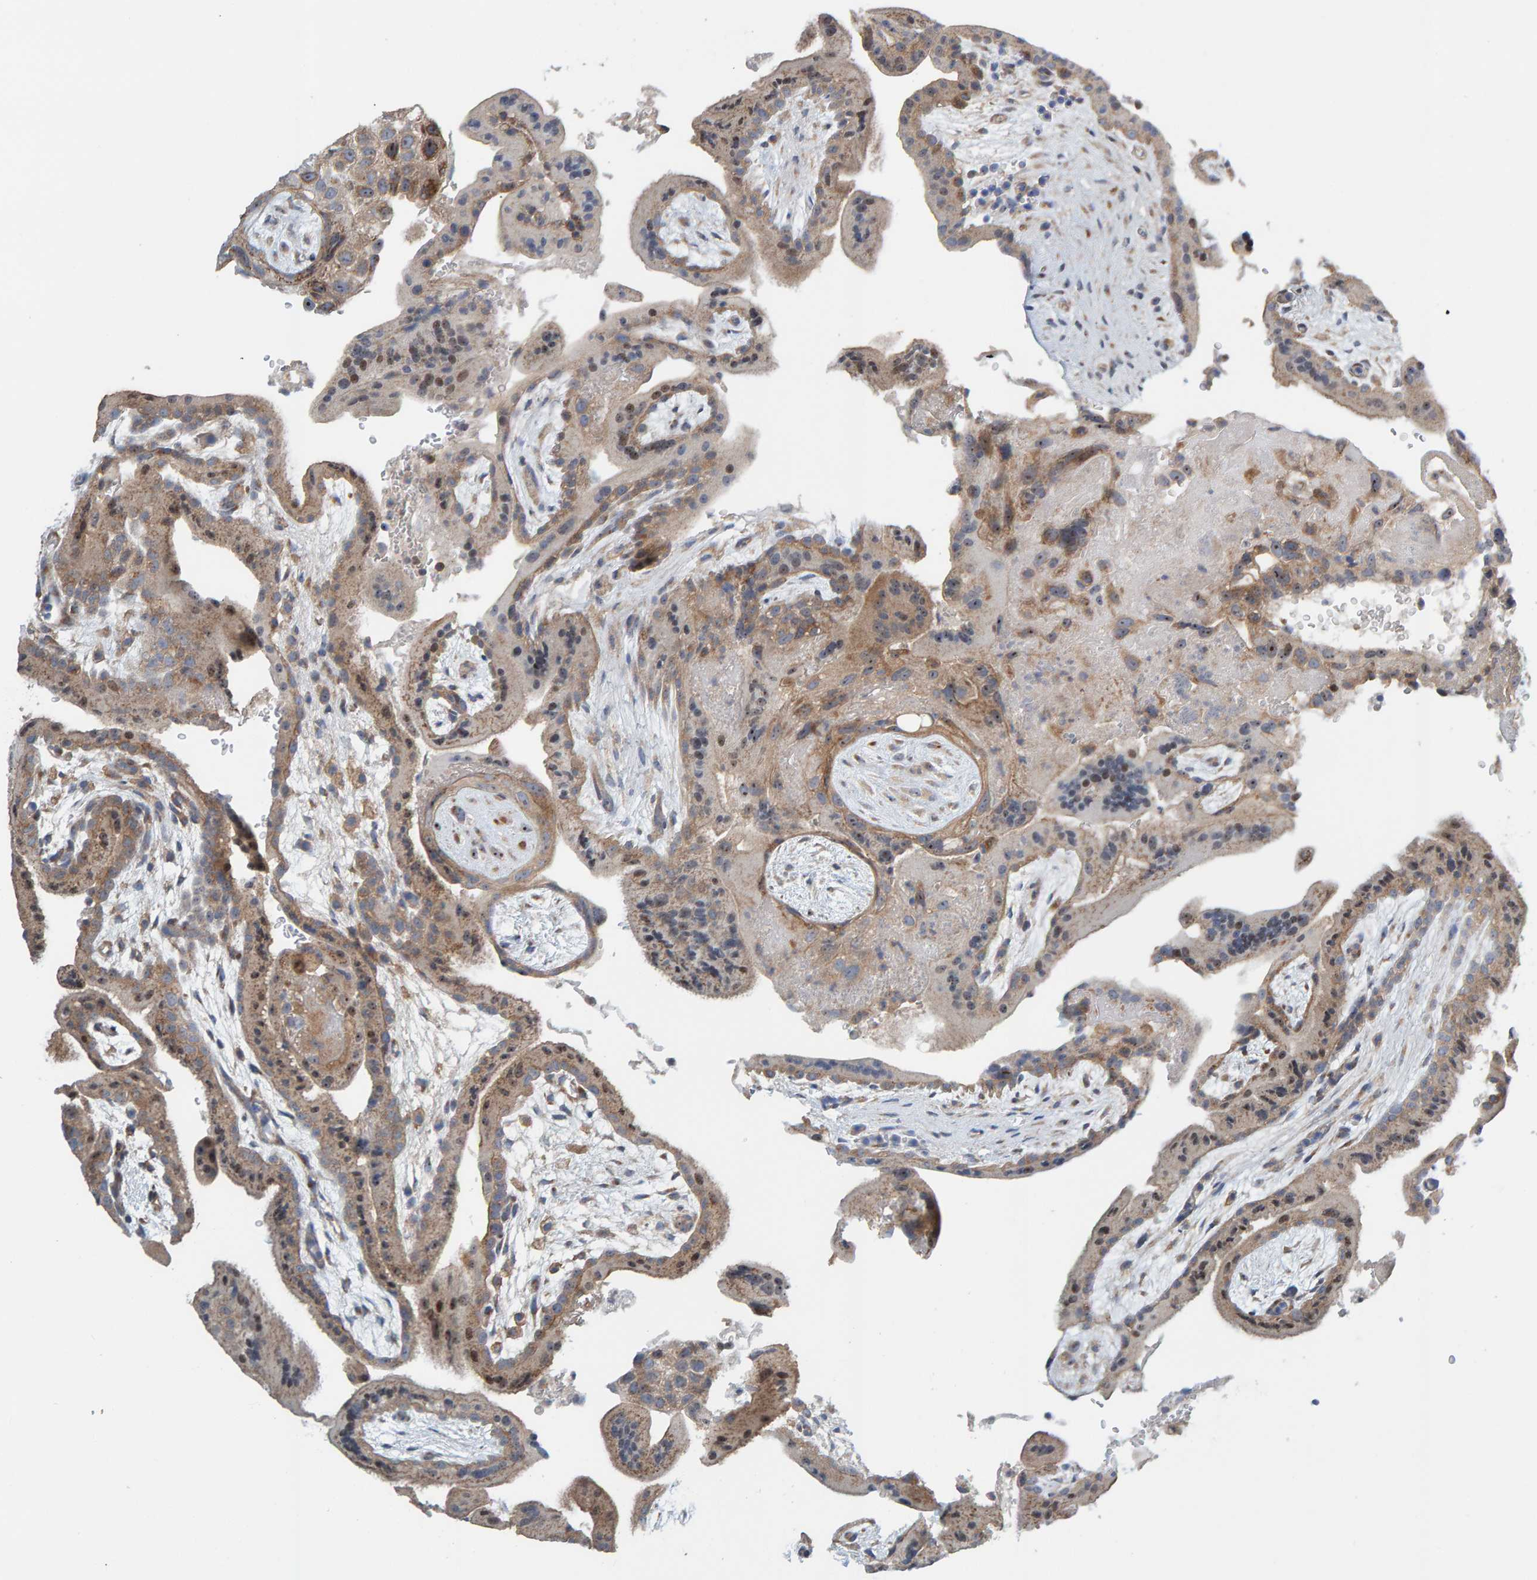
{"staining": {"intensity": "moderate", "quantity": ">75%", "location": "cytoplasmic/membranous"}, "tissue": "placenta", "cell_type": "Decidual cells", "image_type": "normal", "snomed": [{"axis": "morphology", "description": "Normal tissue, NOS"}, {"axis": "topography", "description": "Placenta"}], "caption": "Moderate cytoplasmic/membranous staining for a protein is seen in about >75% of decidual cells of normal placenta using immunohistochemistry.", "gene": "CCM2", "patient": {"sex": "female", "age": 35}}